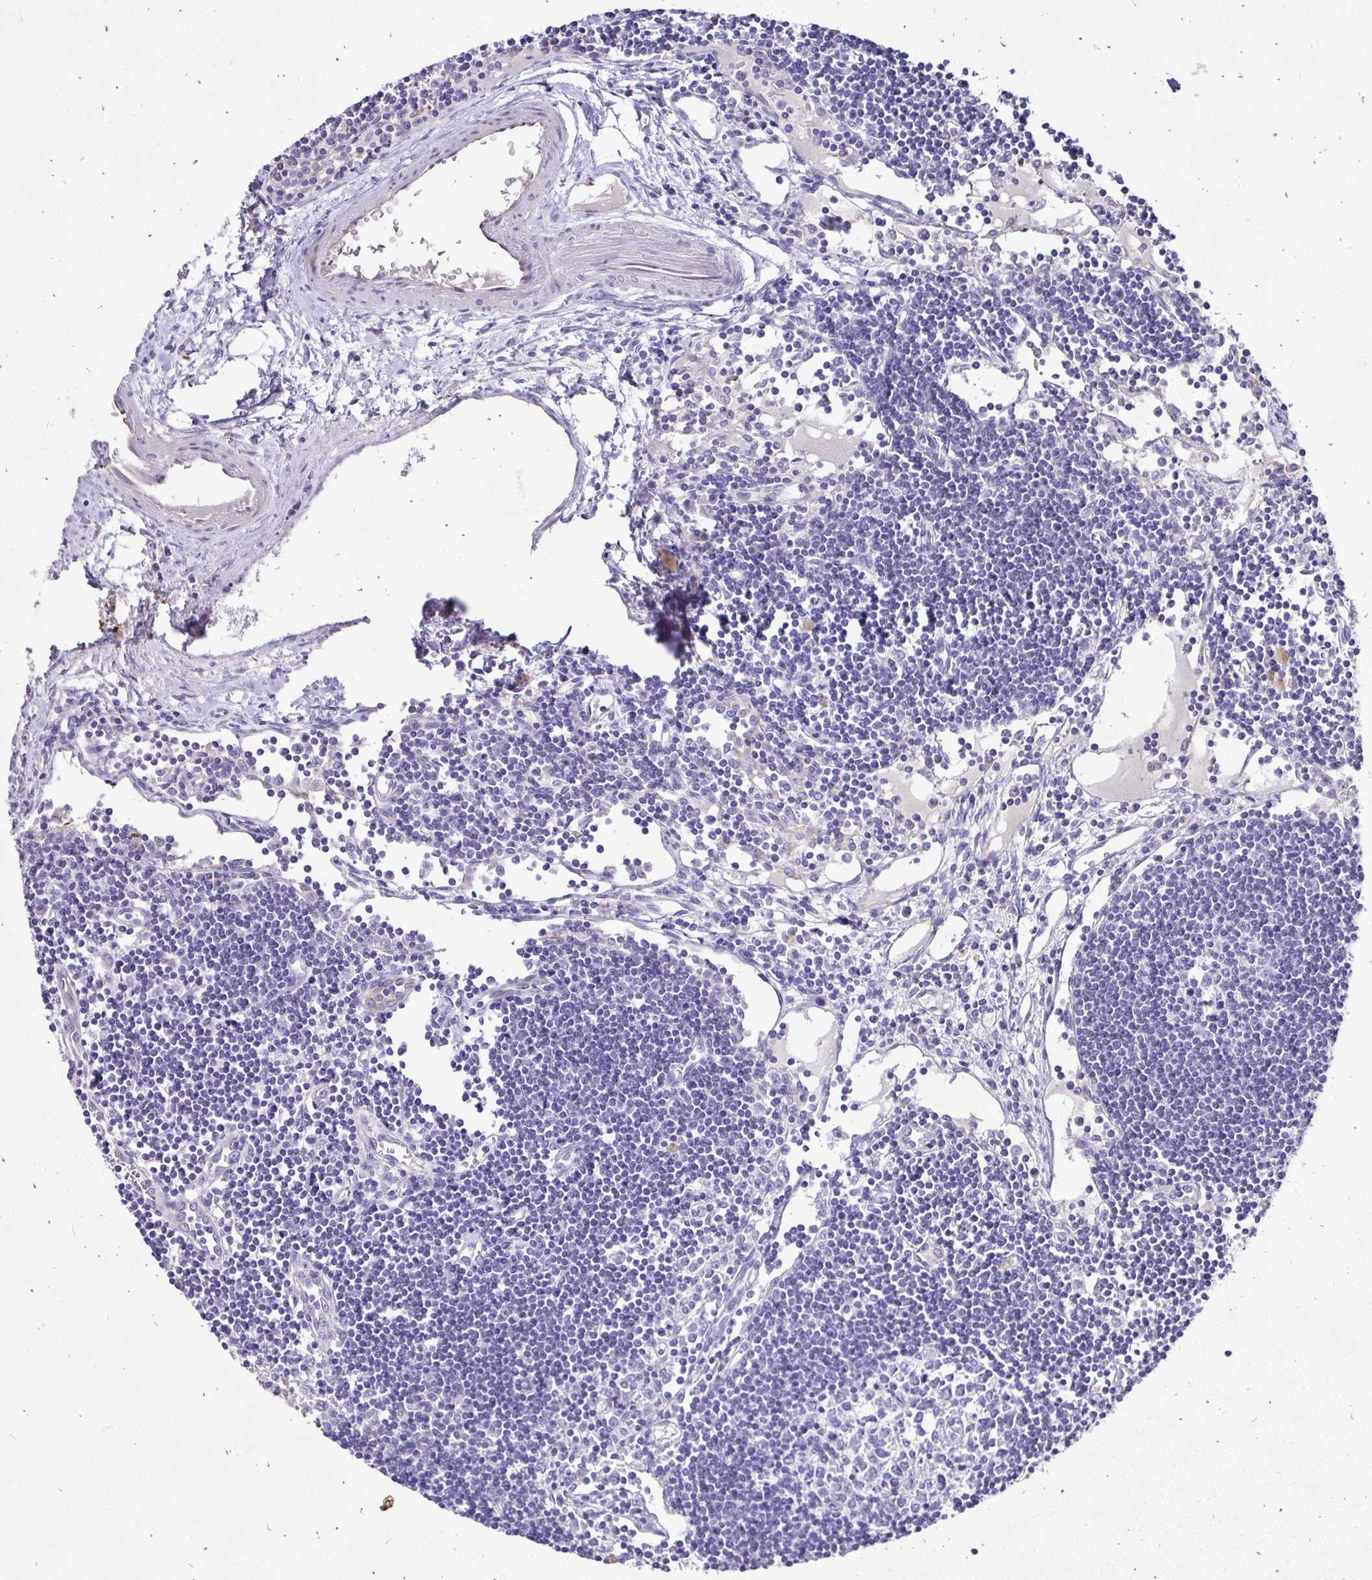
{"staining": {"intensity": "negative", "quantity": "none", "location": "none"}, "tissue": "lymph node", "cell_type": "Germinal center cells", "image_type": "normal", "snomed": [{"axis": "morphology", "description": "Normal tissue, NOS"}, {"axis": "topography", "description": "Lymph node"}], "caption": "This is an immunohistochemistry histopathology image of normal human lymph node. There is no staining in germinal center cells.", "gene": "TAF1D", "patient": {"sex": "female", "age": 65}}